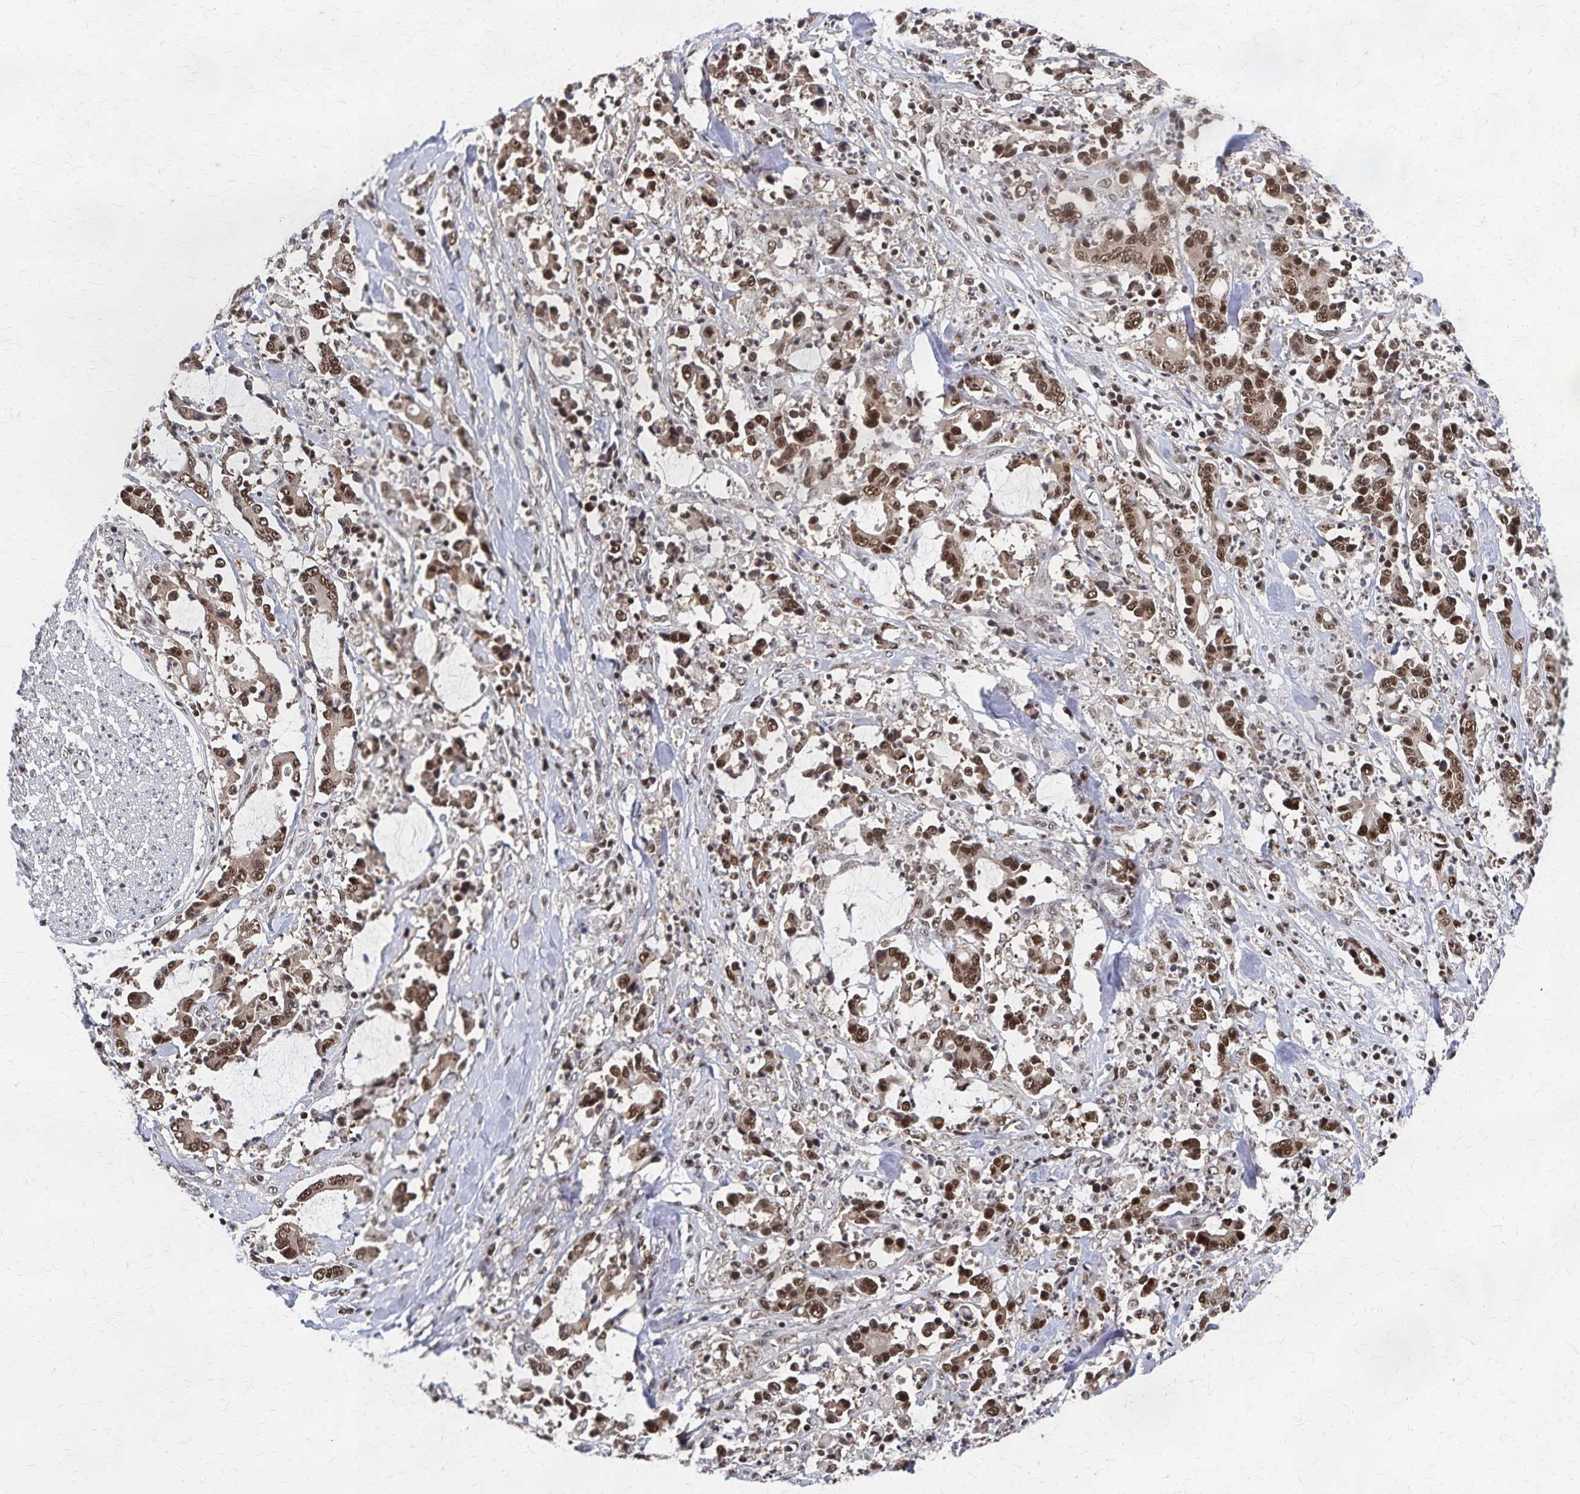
{"staining": {"intensity": "moderate", "quantity": ">75%", "location": "nuclear"}, "tissue": "stomach cancer", "cell_type": "Tumor cells", "image_type": "cancer", "snomed": [{"axis": "morphology", "description": "Adenocarcinoma, NOS"}, {"axis": "topography", "description": "Stomach, upper"}], "caption": "Immunohistochemical staining of human stomach adenocarcinoma displays moderate nuclear protein staining in about >75% of tumor cells.", "gene": "GTF2B", "patient": {"sex": "male", "age": 68}}